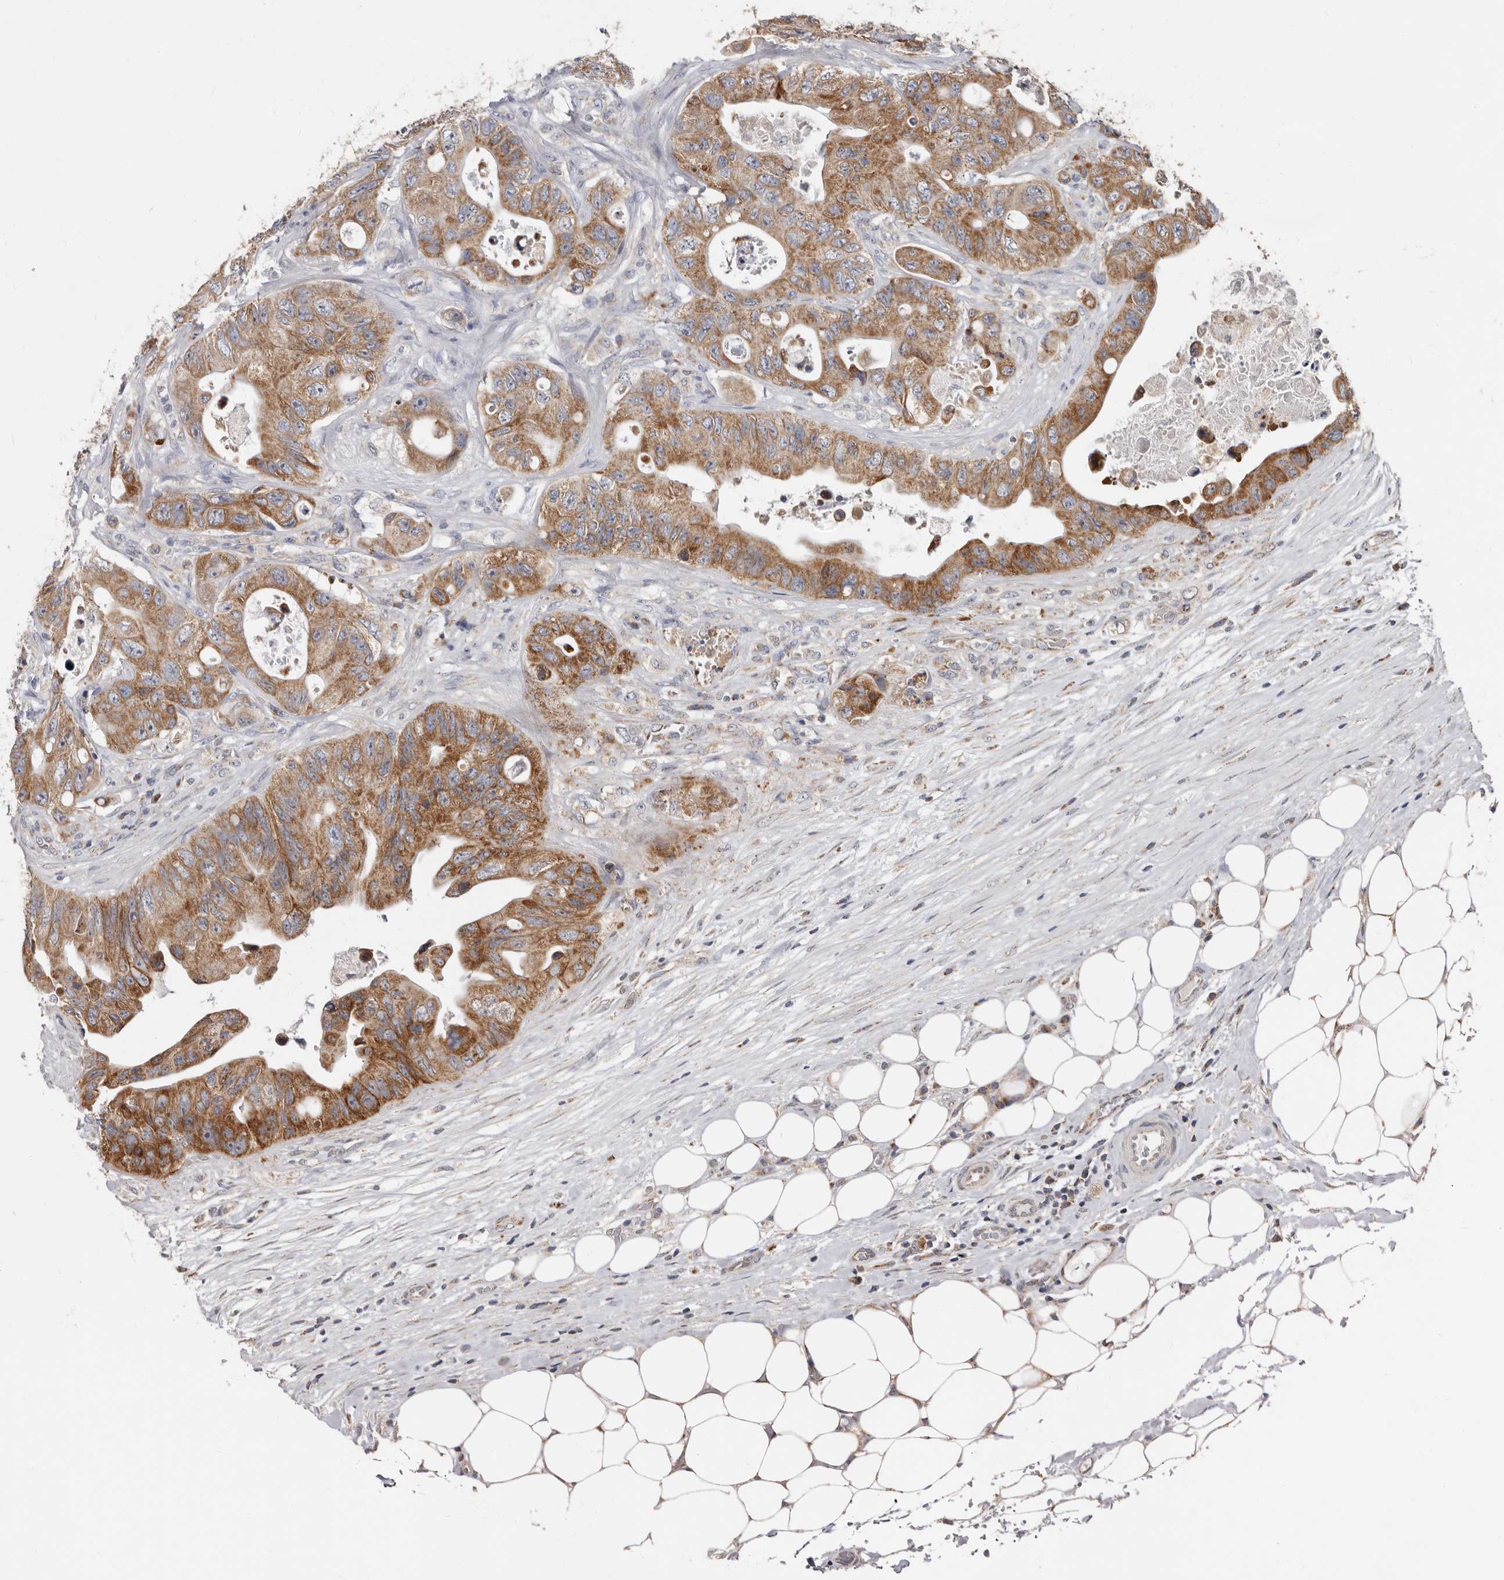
{"staining": {"intensity": "moderate", "quantity": ">75%", "location": "cytoplasmic/membranous"}, "tissue": "colorectal cancer", "cell_type": "Tumor cells", "image_type": "cancer", "snomed": [{"axis": "morphology", "description": "Adenocarcinoma, NOS"}, {"axis": "topography", "description": "Colon"}], "caption": "The image displays staining of adenocarcinoma (colorectal), revealing moderate cytoplasmic/membranous protein positivity (brown color) within tumor cells.", "gene": "MRPL18", "patient": {"sex": "female", "age": 46}}